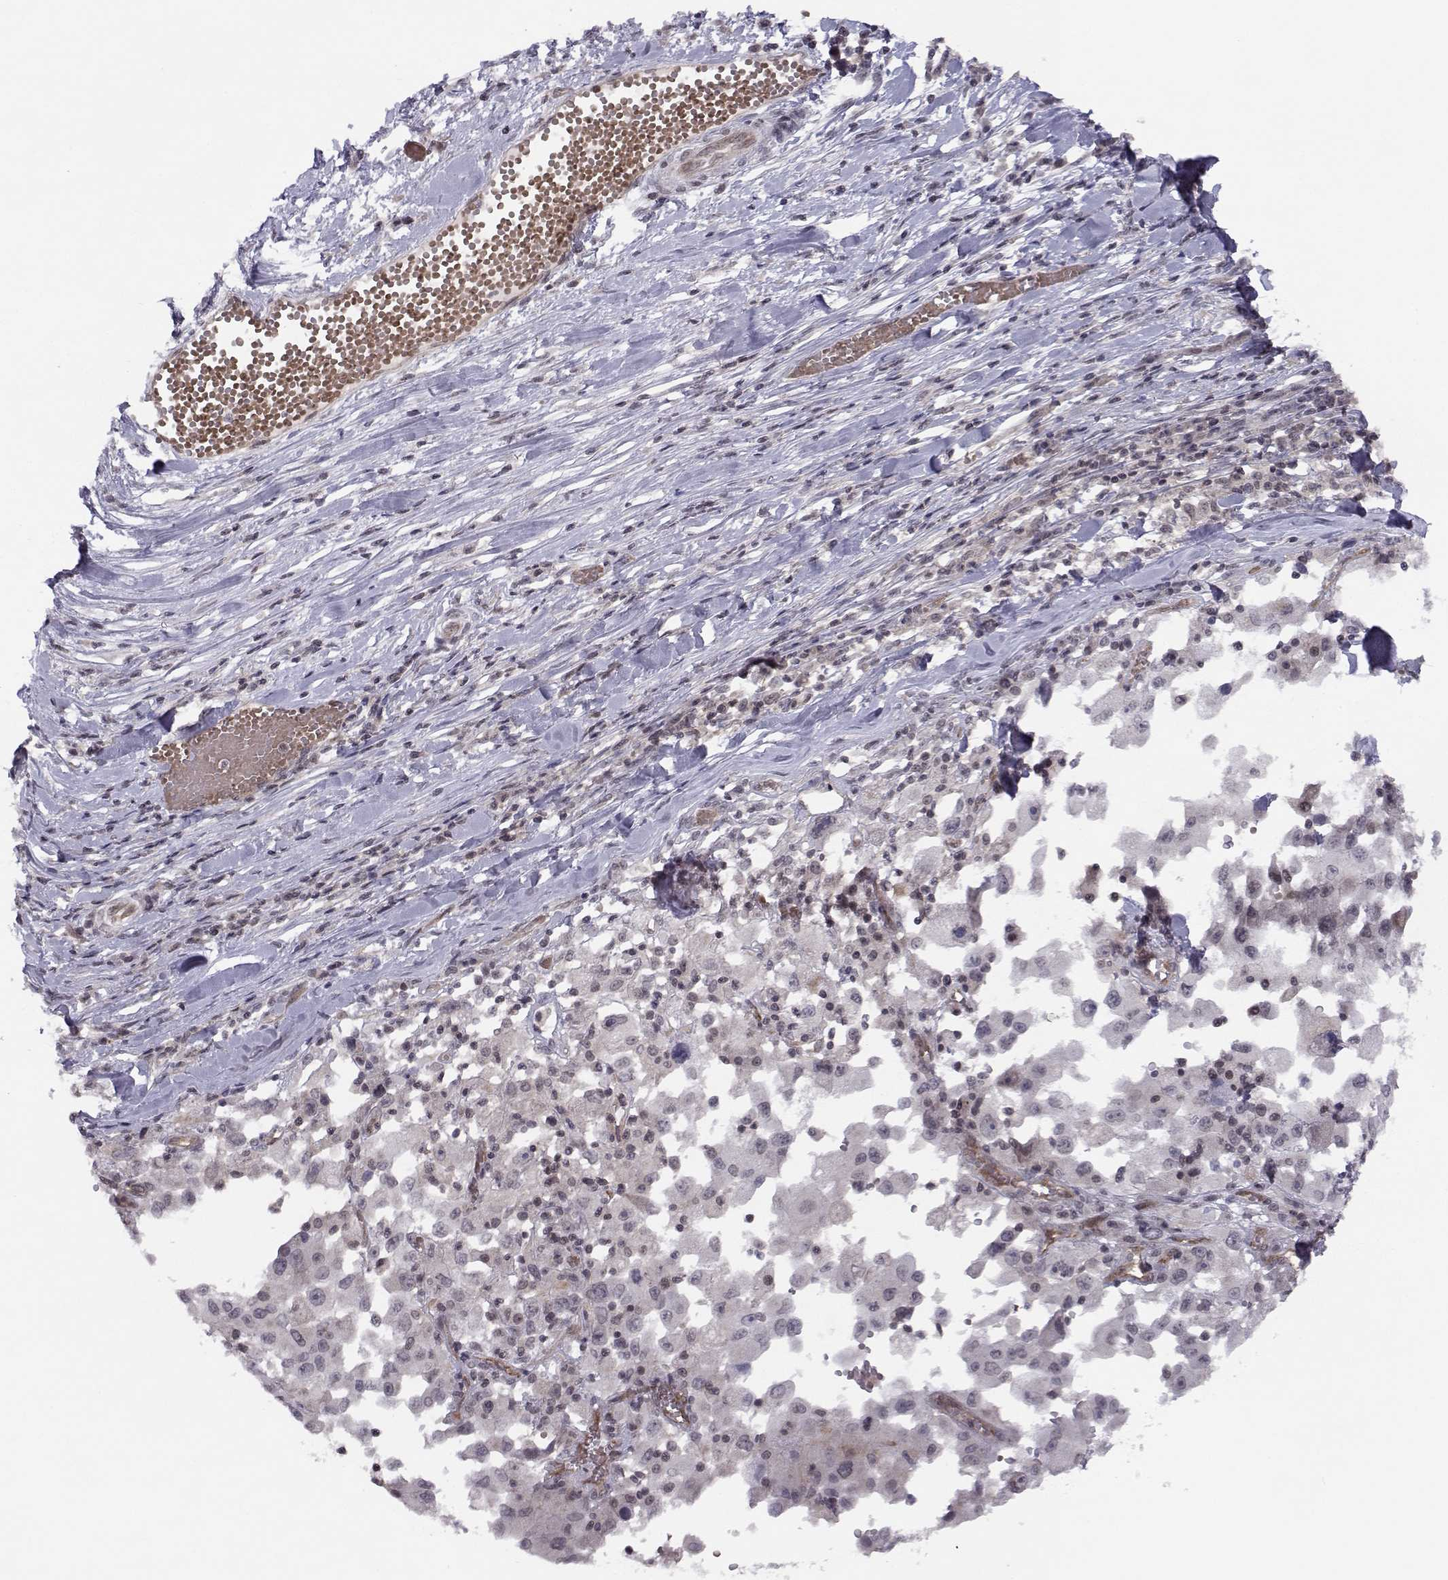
{"staining": {"intensity": "negative", "quantity": "none", "location": "none"}, "tissue": "melanoma", "cell_type": "Tumor cells", "image_type": "cancer", "snomed": [{"axis": "morphology", "description": "Malignant melanoma, Metastatic site"}, {"axis": "topography", "description": "Lymph node"}], "caption": "Human malignant melanoma (metastatic site) stained for a protein using immunohistochemistry displays no positivity in tumor cells.", "gene": "KIF13B", "patient": {"sex": "male", "age": 50}}